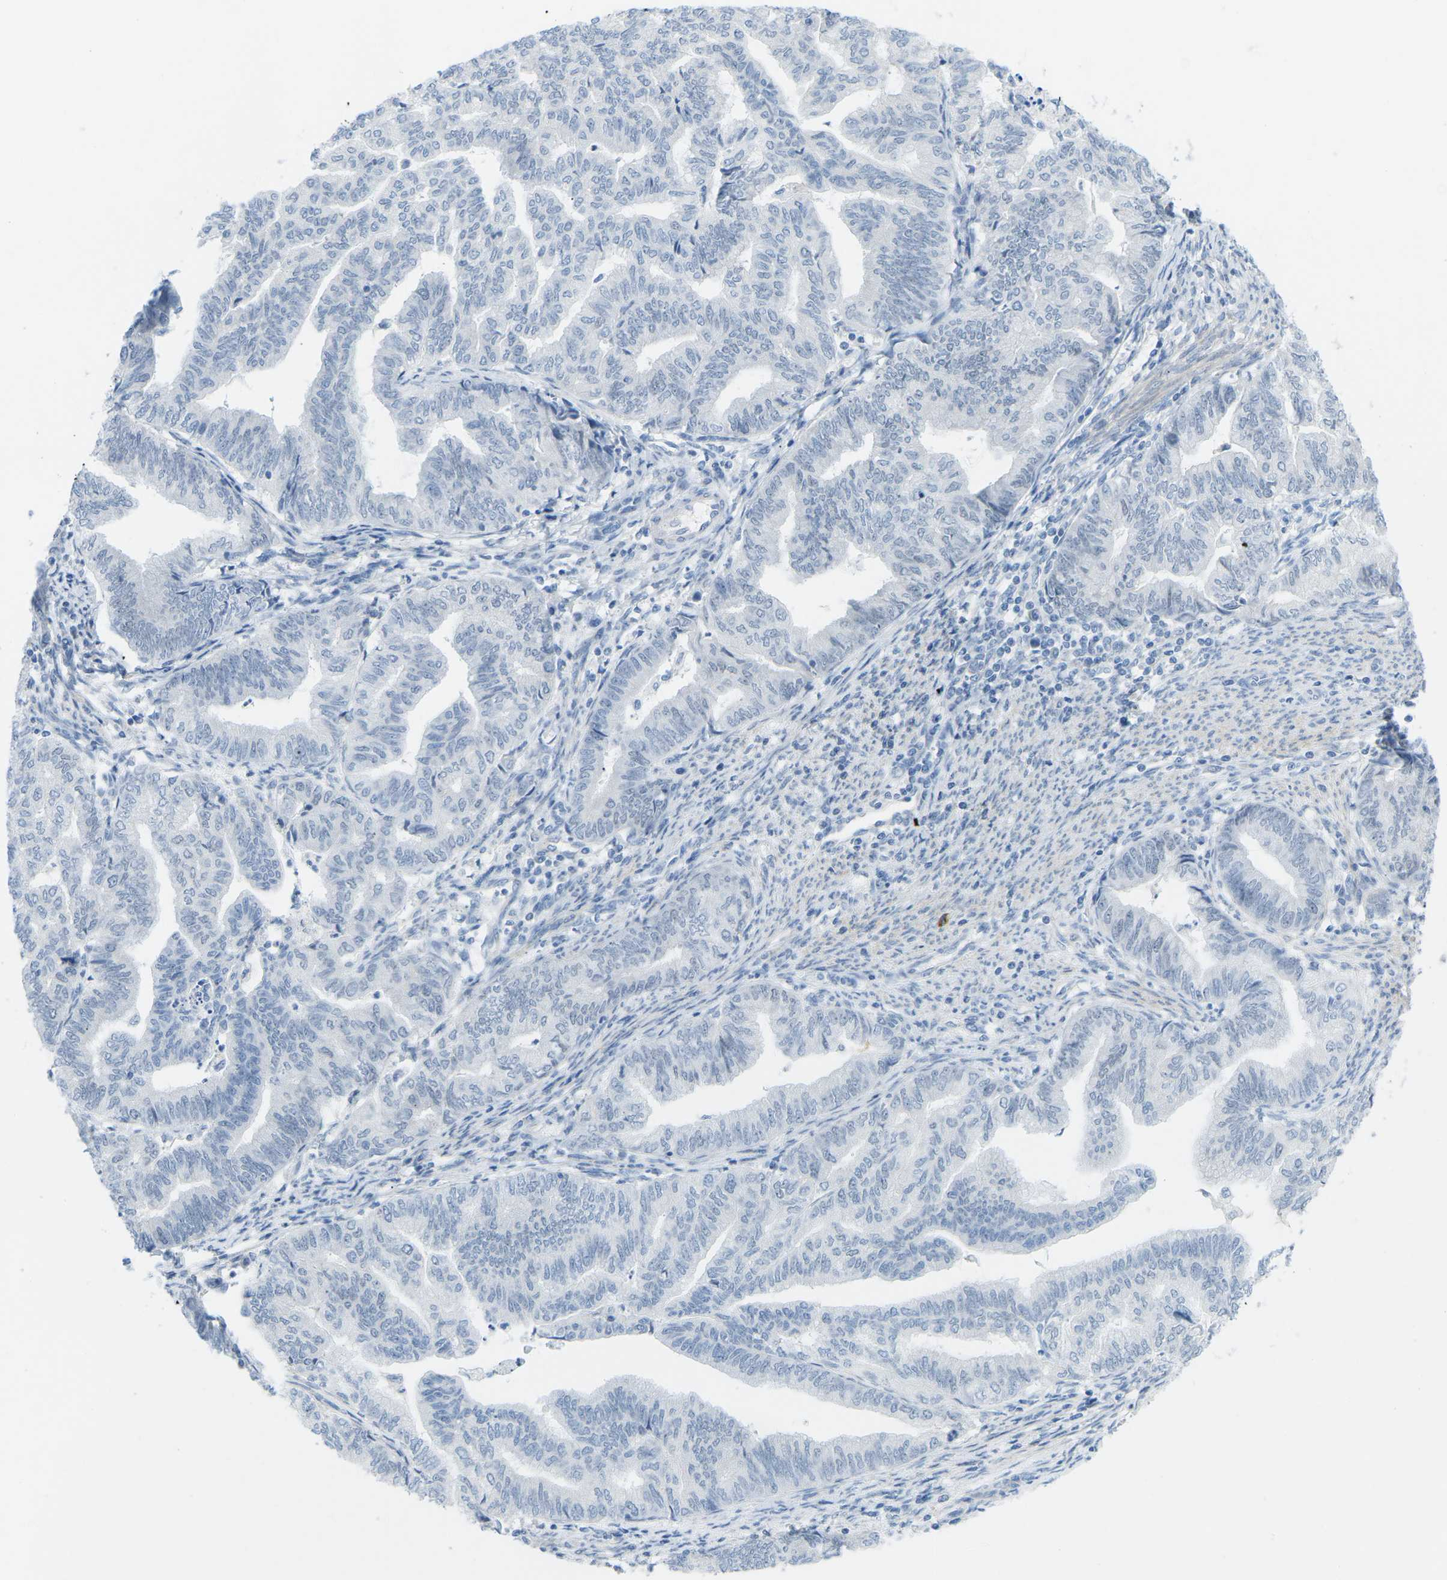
{"staining": {"intensity": "negative", "quantity": "none", "location": "none"}, "tissue": "endometrial cancer", "cell_type": "Tumor cells", "image_type": "cancer", "snomed": [{"axis": "morphology", "description": "Adenocarcinoma, NOS"}, {"axis": "topography", "description": "Endometrium"}], "caption": "Immunohistochemistry micrograph of endometrial adenocarcinoma stained for a protein (brown), which reveals no staining in tumor cells. The staining is performed using DAB (3,3'-diaminobenzidine) brown chromogen with nuclei counter-stained in using hematoxylin.", "gene": "HLTF", "patient": {"sex": "female", "age": 79}}